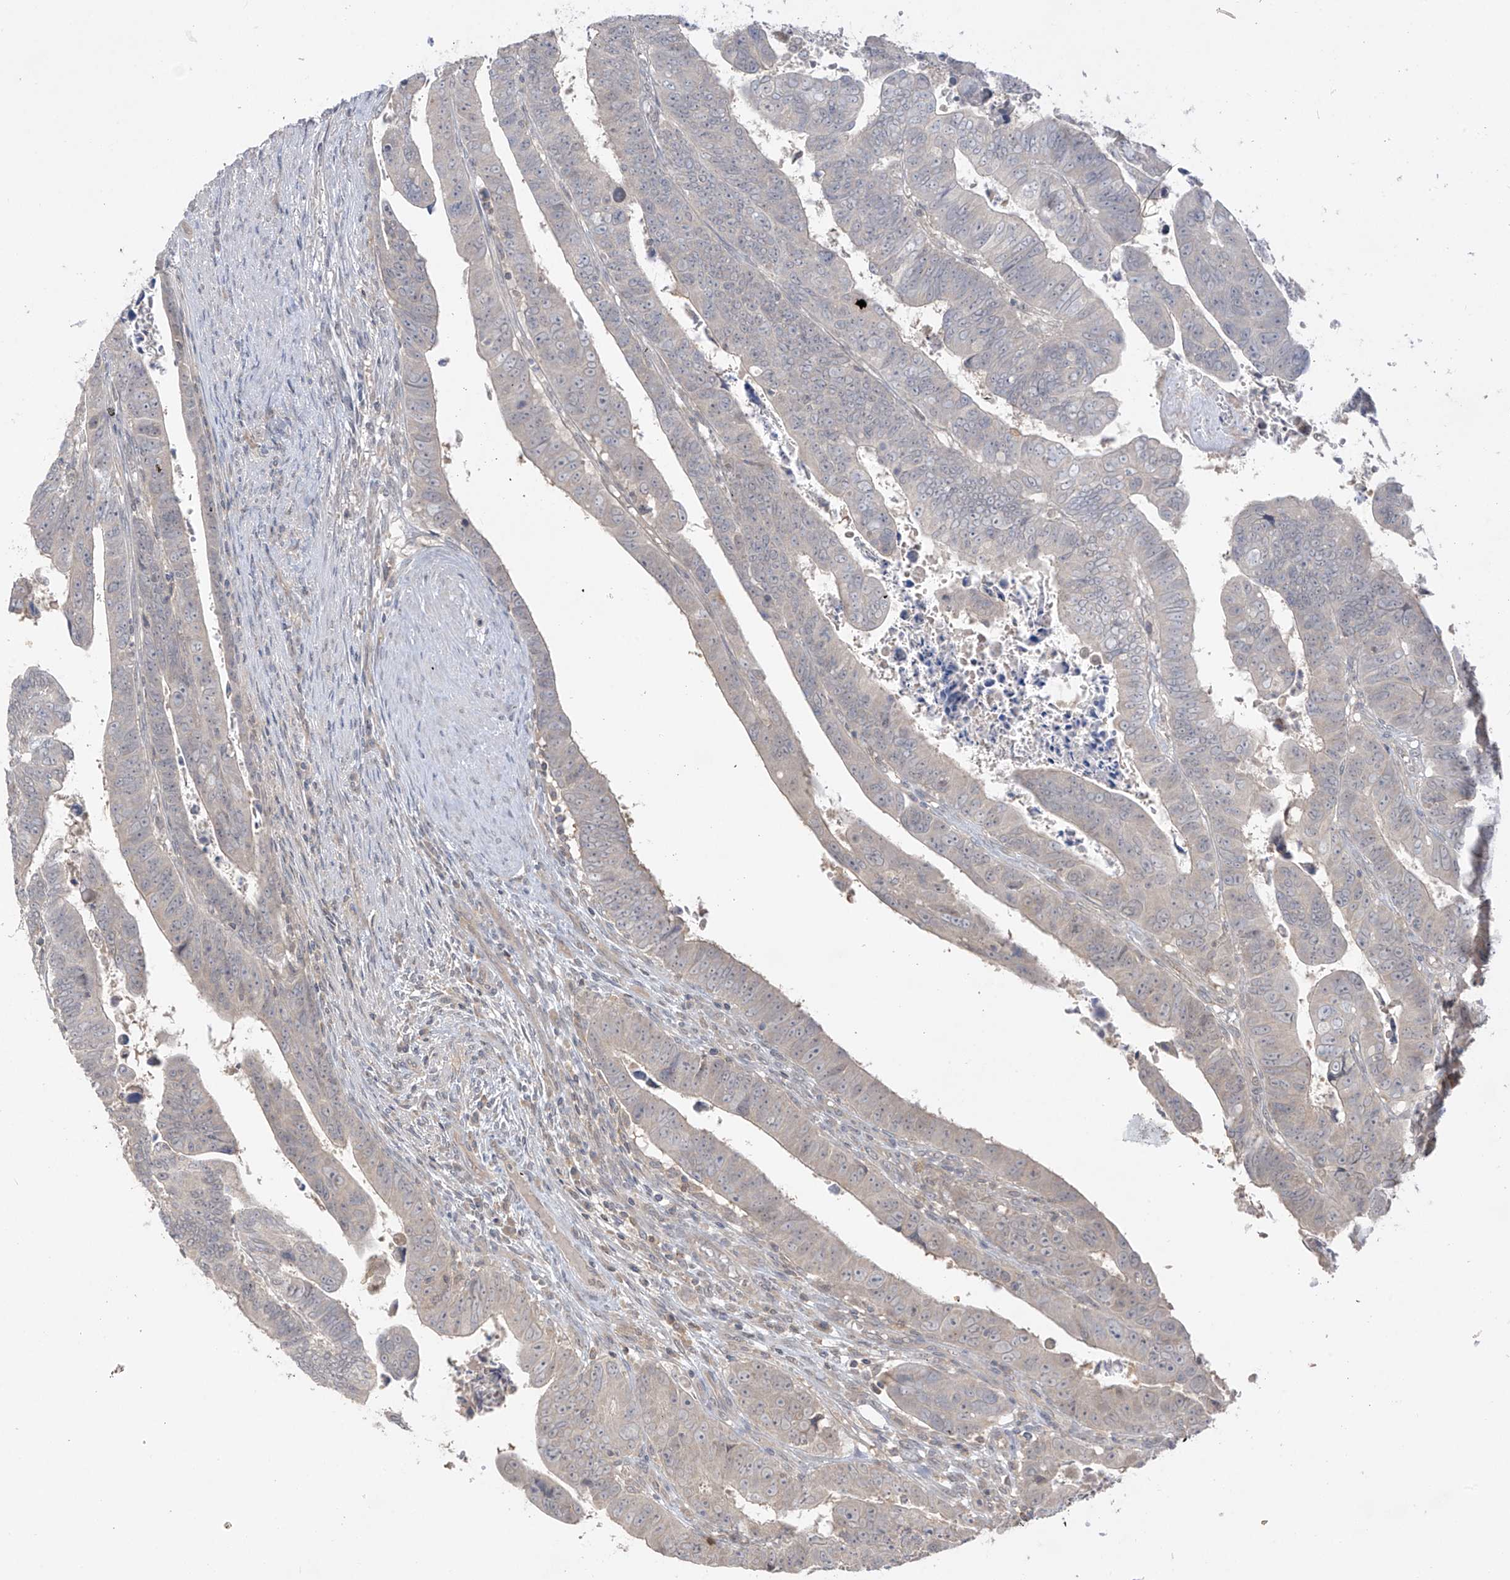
{"staining": {"intensity": "negative", "quantity": "none", "location": "none"}, "tissue": "colorectal cancer", "cell_type": "Tumor cells", "image_type": "cancer", "snomed": [{"axis": "morphology", "description": "Normal tissue, NOS"}, {"axis": "morphology", "description": "Adenocarcinoma, NOS"}, {"axis": "topography", "description": "Rectum"}], "caption": "The photomicrograph demonstrates no significant expression in tumor cells of colorectal cancer (adenocarcinoma).", "gene": "ANGEL2", "patient": {"sex": "female", "age": 65}}